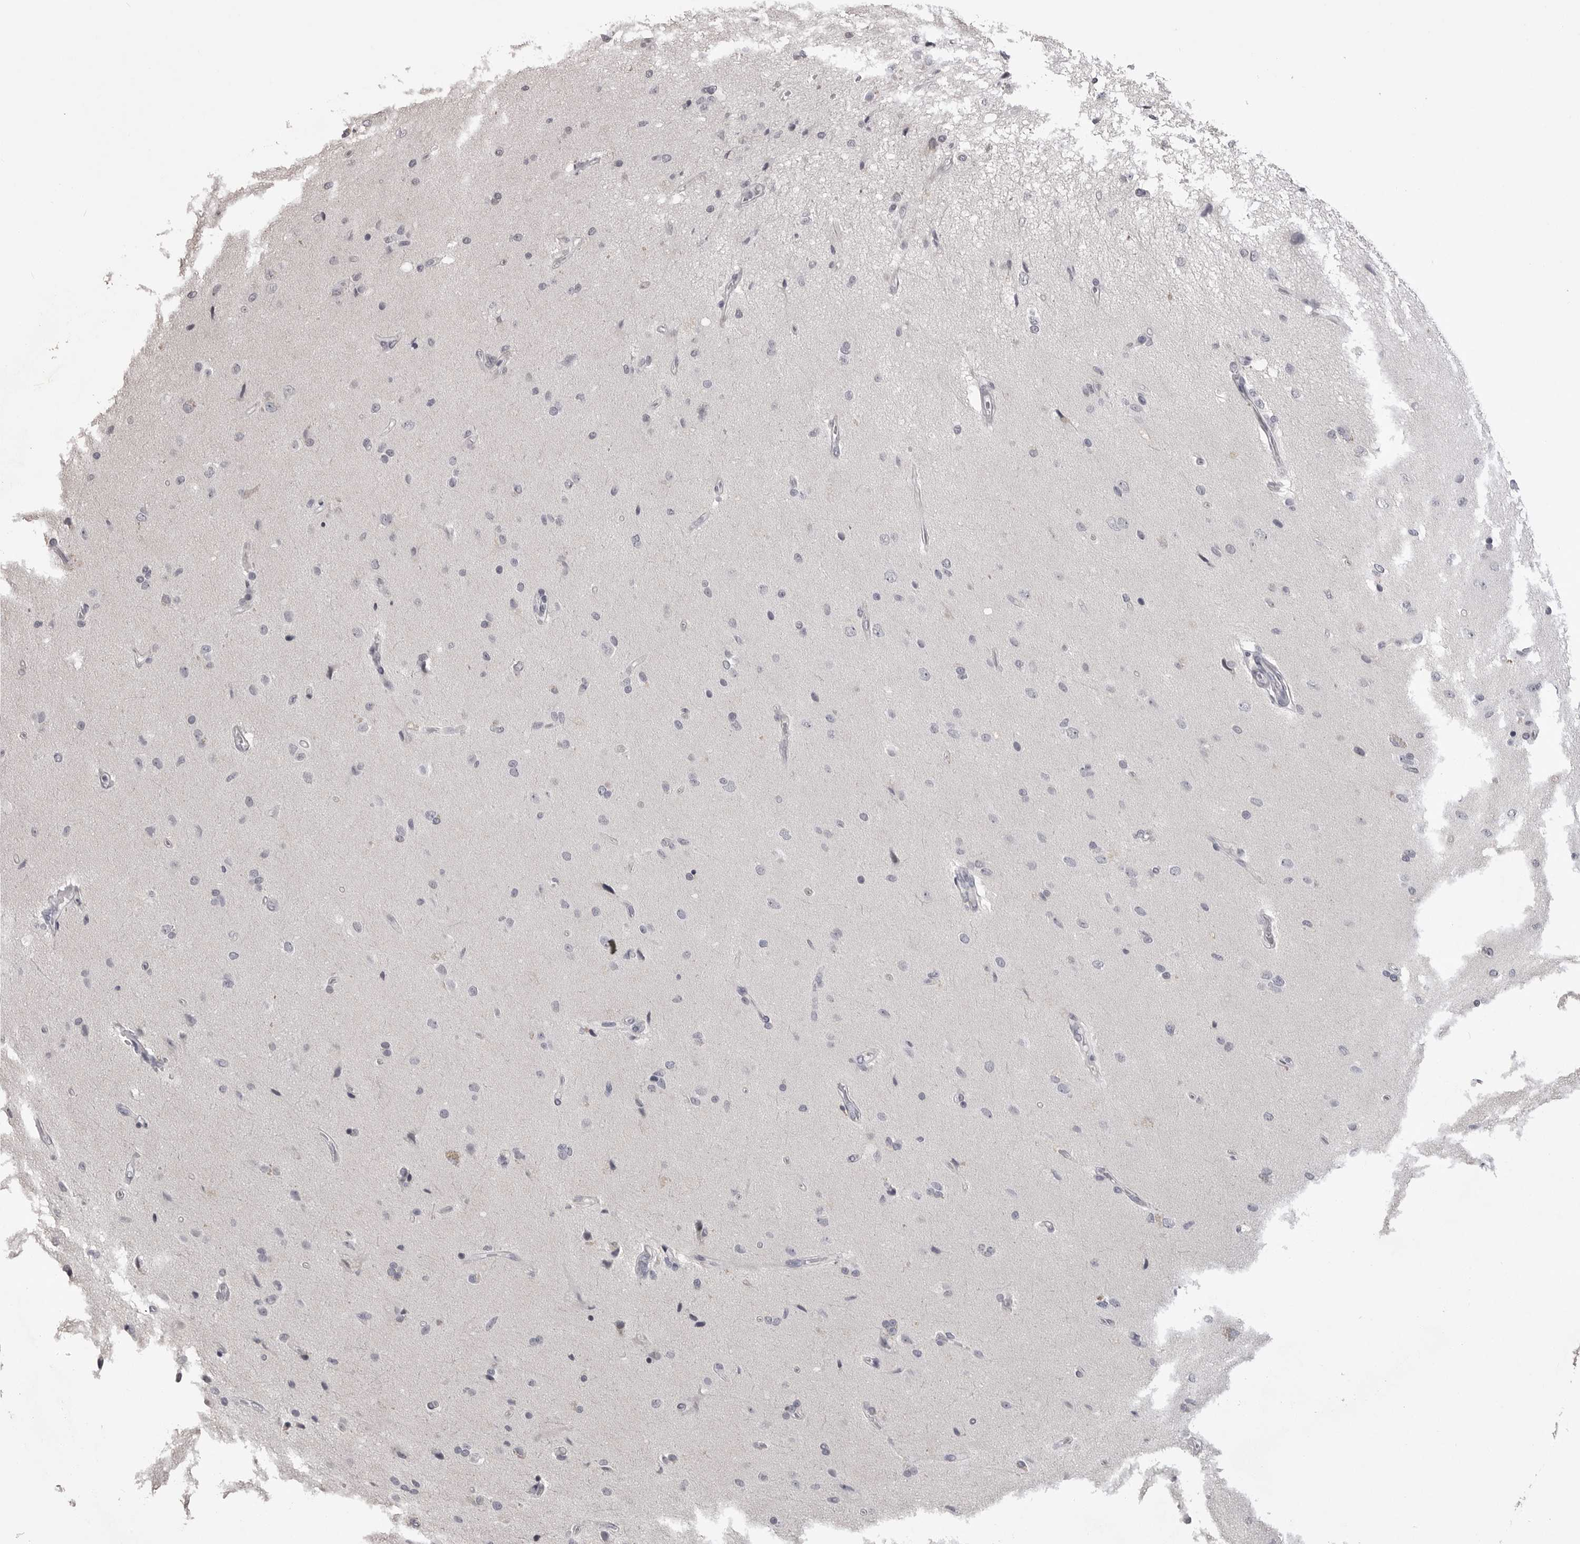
{"staining": {"intensity": "negative", "quantity": "none", "location": "none"}, "tissue": "glioma", "cell_type": "Tumor cells", "image_type": "cancer", "snomed": [{"axis": "morphology", "description": "Glioma, malignant, High grade"}, {"axis": "topography", "description": "Brain"}], "caption": "Human malignant high-grade glioma stained for a protein using IHC reveals no positivity in tumor cells.", "gene": "GPN2", "patient": {"sex": "male", "age": 72}}